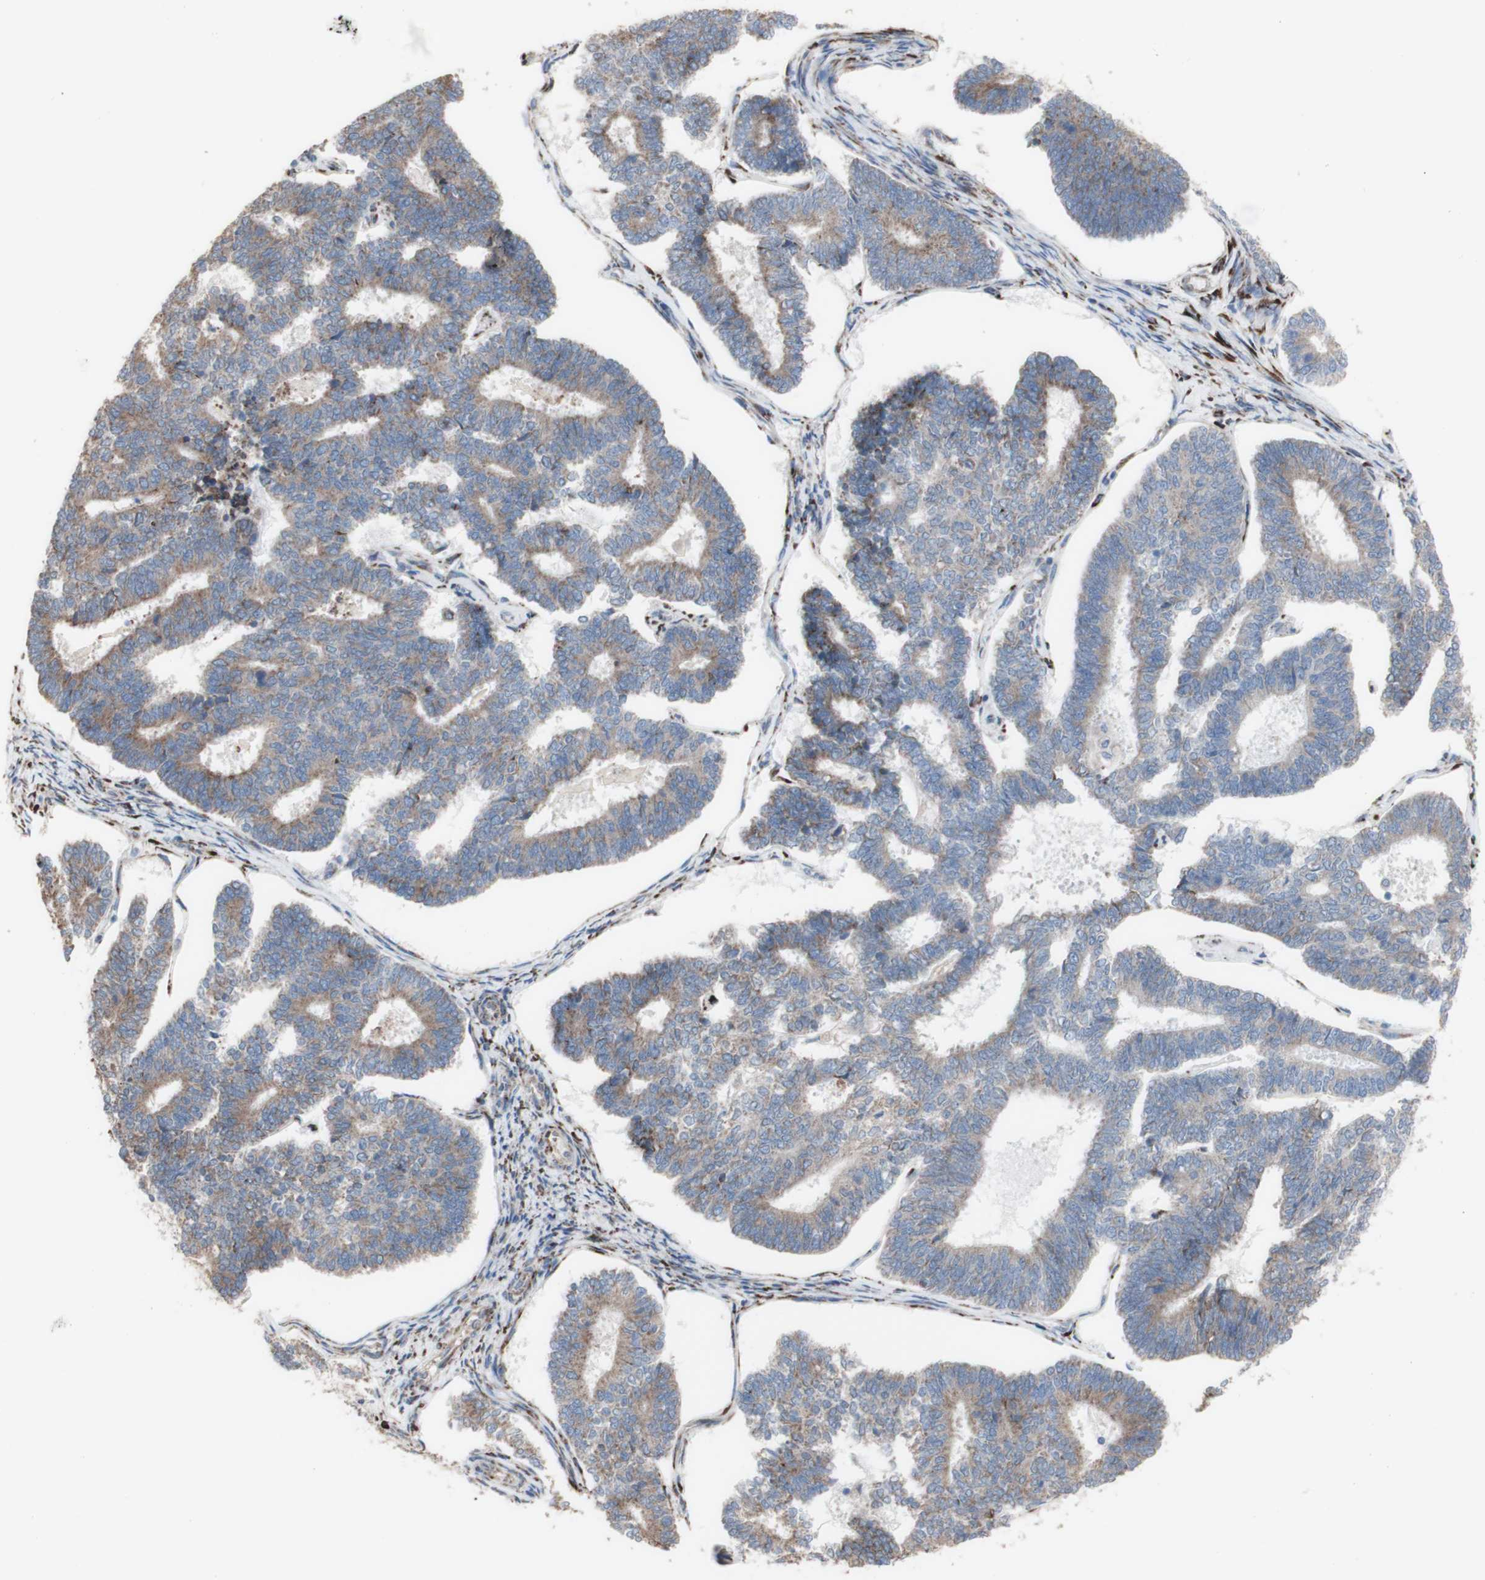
{"staining": {"intensity": "moderate", "quantity": "25%-75%", "location": "cytoplasmic/membranous"}, "tissue": "endometrial cancer", "cell_type": "Tumor cells", "image_type": "cancer", "snomed": [{"axis": "morphology", "description": "Adenocarcinoma, NOS"}, {"axis": "topography", "description": "Endometrium"}], "caption": "Adenocarcinoma (endometrial) was stained to show a protein in brown. There is medium levels of moderate cytoplasmic/membranous staining in approximately 25%-75% of tumor cells.", "gene": "AGPAT5", "patient": {"sex": "female", "age": 70}}